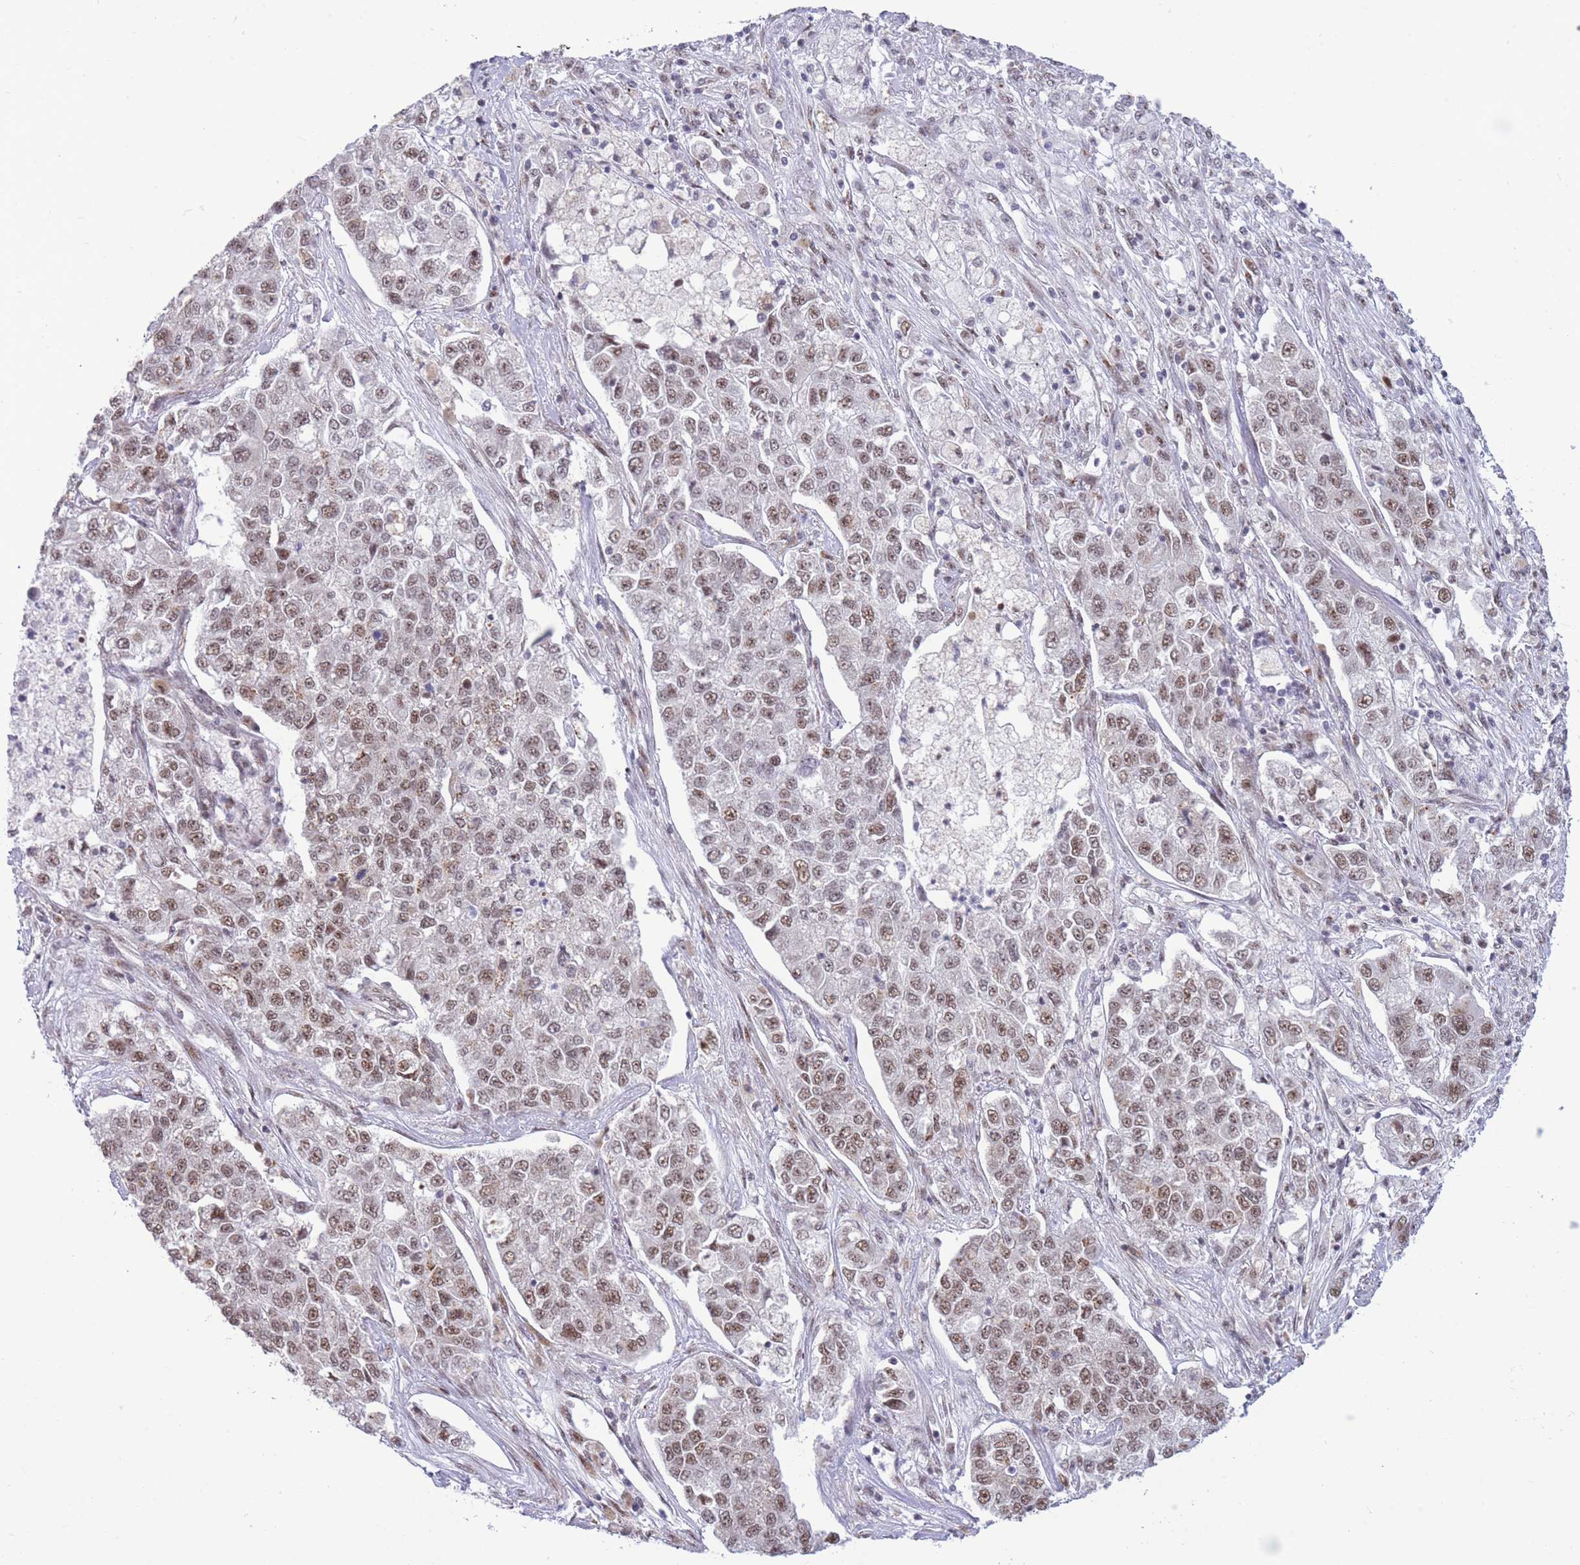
{"staining": {"intensity": "moderate", "quantity": ">75%", "location": "cytoplasmic/membranous,nuclear"}, "tissue": "lung cancer", "cell_type": "Tumor cells", "image_type": "cancer", "snomed": [{"axis": "morphology", "description": "Adenocarcinoma, NOS"}, {"axis": "topography", "description": "Lung"}], "caption": "A brown stain highlights moderate cytoplasmic/membranous and nuclear staining of a protein in human lung cancer (adenocarcinoma) tumor cells. The staining was performed using DAB to visualize the protein expression in brown, while the nuclei were stained in blue with hematoxylin (Magnification: 20x).", "gene": "INO80C", "patient": {"sex": "male", "age": 49}}